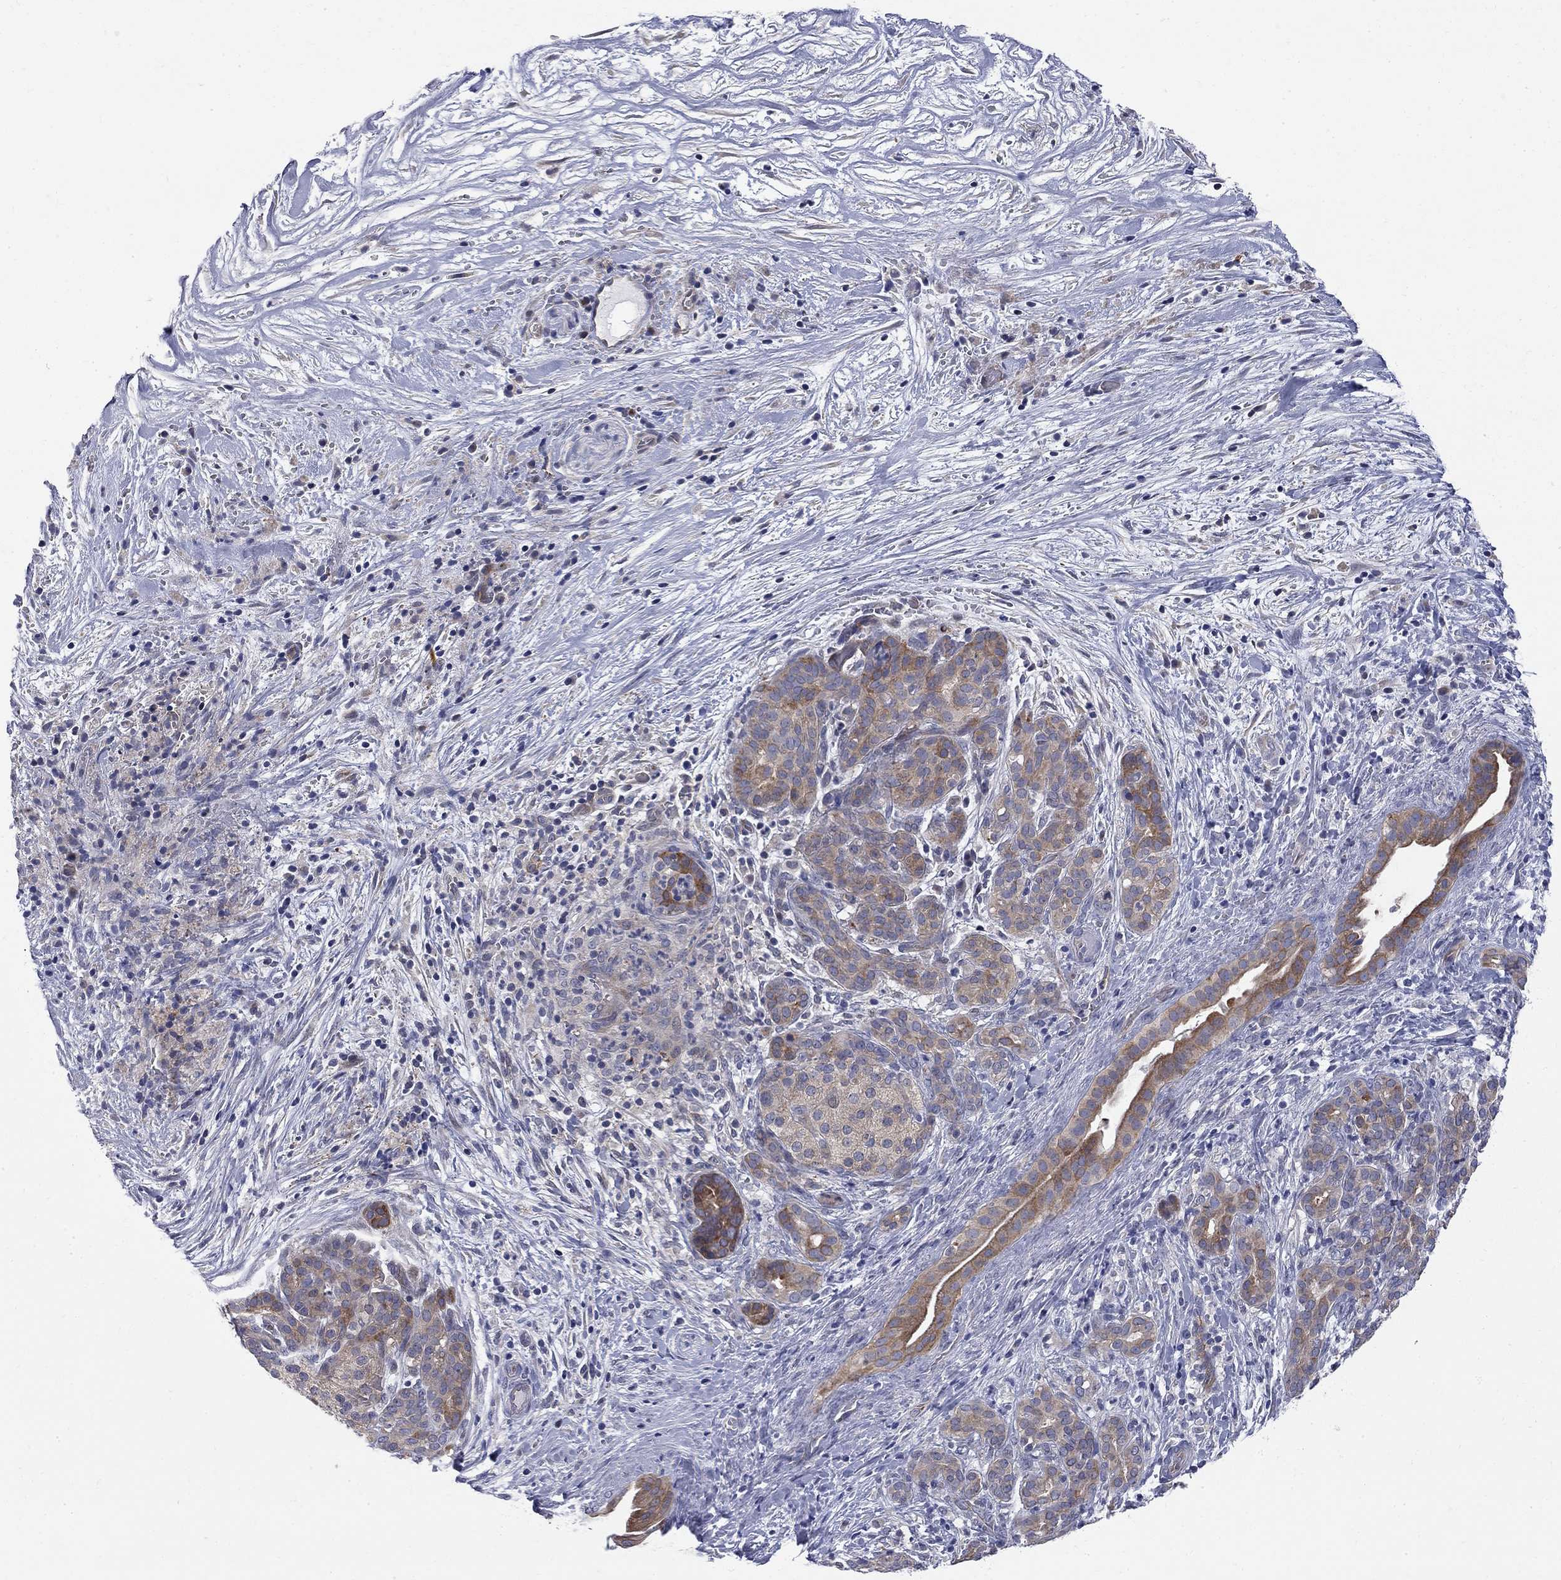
{"staining": {"intensity": "moderate", "quantity": "25%-75%", "location": "cytoplasmic/membranous"}, "tissue": "pancreatic cancer", "cell_type": "Tumor cells", "image_type": "cancer", "snomed": [{"axis": "morphology", "description": "Adenocarcinoma, NOS"}, {"axis": "topography", "description": "Pancreas"}], "caption": "Moderate cytoplasmic/membranous staining is seen in about 25%-75% of tumor cells in pancreatic cancer (adenocarcinoma).", "gene": "GALNT8", "patient": {"sex": "male", "age": 44}}